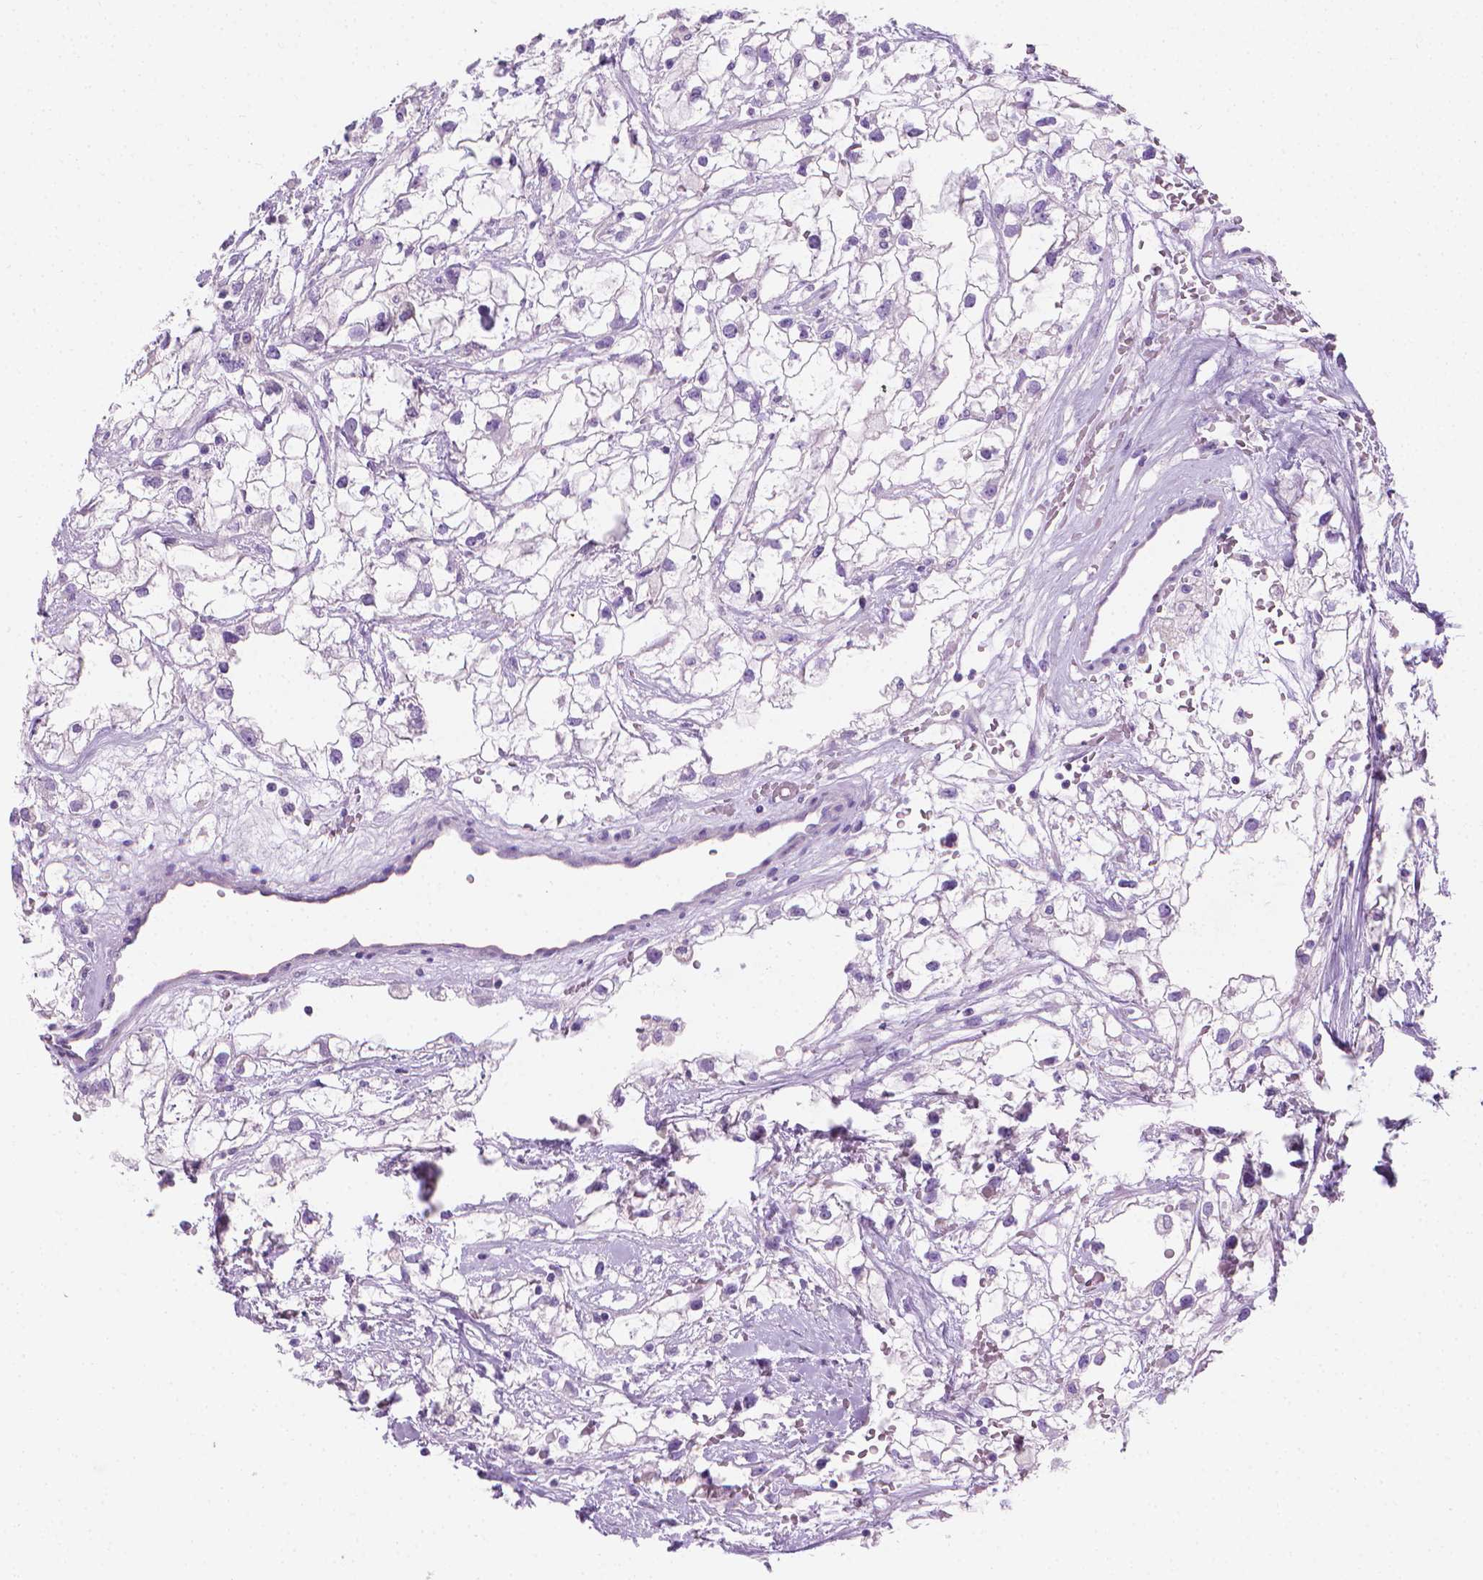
{"staining": {"intensity": "negative", "quantity": "none", "location": "none"}, "tissue": "renal cancer", "cell_type": "Tumor cells", "image_type": "cancer", "snomed": [{"axis": "morphology", "description": "Adenocarcinoma, NOS"}, {"axis": "topography", "description": "Kidney"}], "caption": "Tumor cells are negative for protein expression in human adenocarcinoma (renal).", "gene": "FASN", "patient": {"sex": "male", "age": 59}}